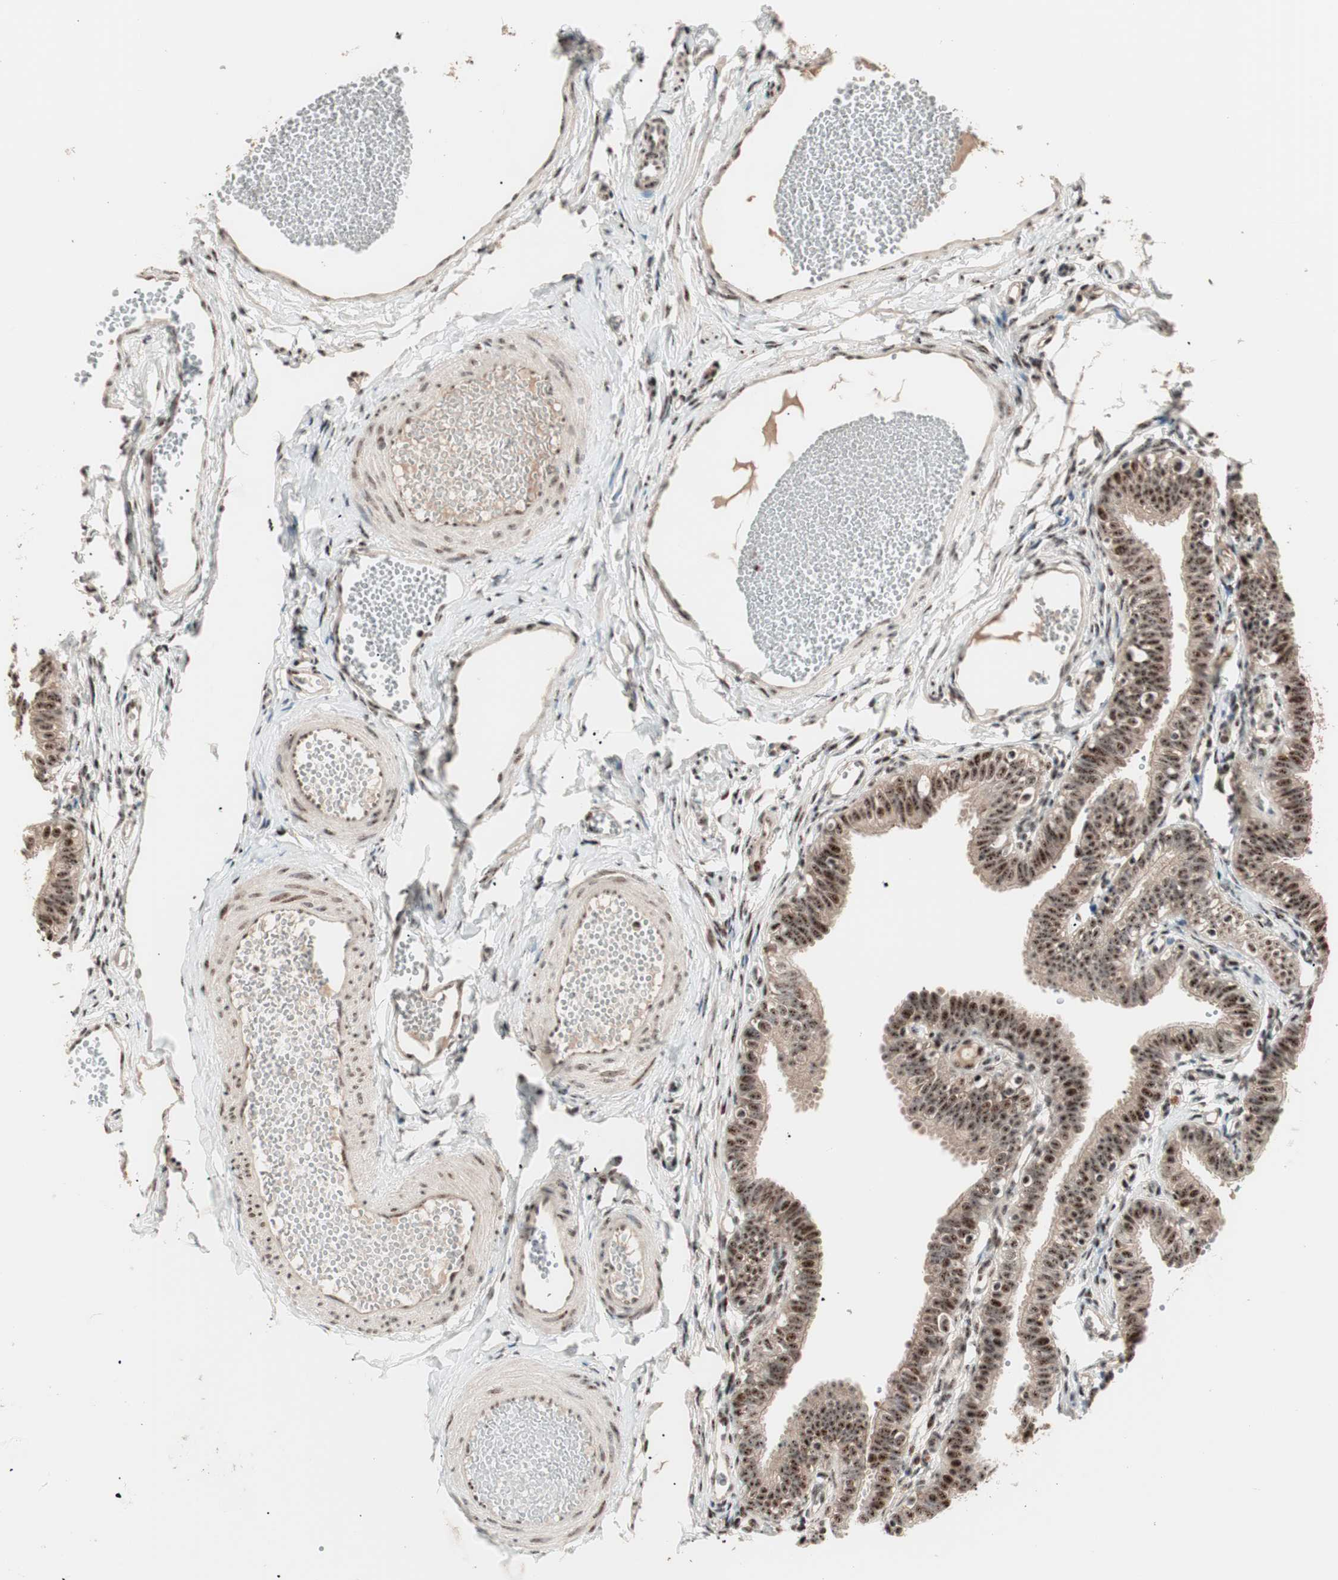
{"staining": {"intensity": "moderate", "quantity": ">75%", "location": "cytoplasmic/membranous,nuclear"}, "tissue": "fallopian tube", "cell_type": "Glandular cells", "image_type": "normal", "snomed": [{"axis": "morphology", "description": "Normal tissue, NOS"}, {"axis": "topography", "description": "Fallopian tube"}, {"axis": "topography", "description": "Placenta"}], "caption": "Immunohistochemical staining of normal human fallopian tube reveals medium levels of moderate cytoplasmic/membranous,nuclear positivity in approximately >75% of glandular cells.", "gene": "NR5A2", "patient": {"sex": "female", "age": 34}}